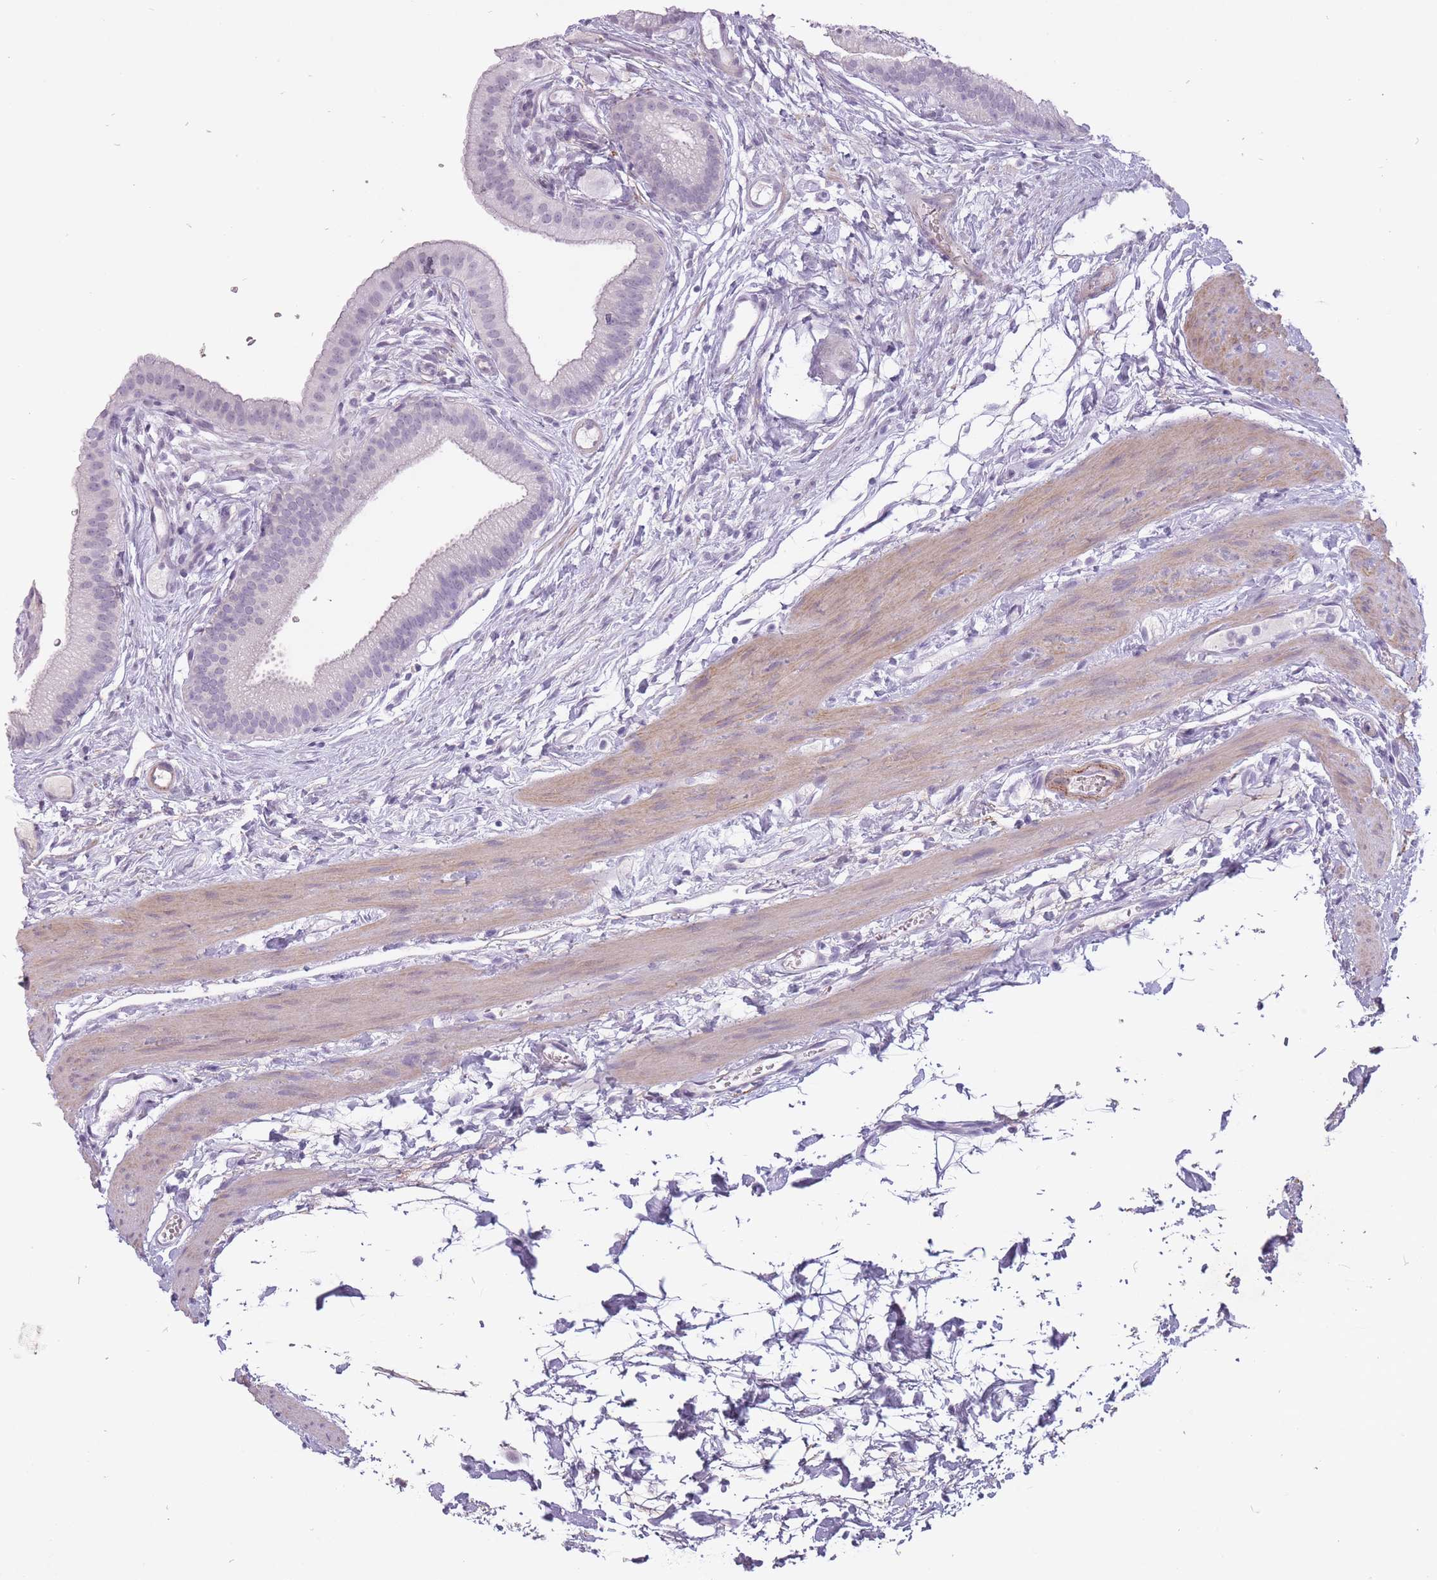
{"staining": {"intensity": "negative", "quantity": "none", "location": "none"}, "tissue": "gallbladder", "cell_type": "Glandular cells", "image_type": "normal", "snomed": [{"axis": "morphology", "description": "Normal tissue, NOS"}, {"axis": "topography", "description": "Gallbladder"}], "caption": "Glandular cells show no significant staining in benign gallbladder.", "gene": "RFX4", "patient": {"sex": "female", "age": 54}}